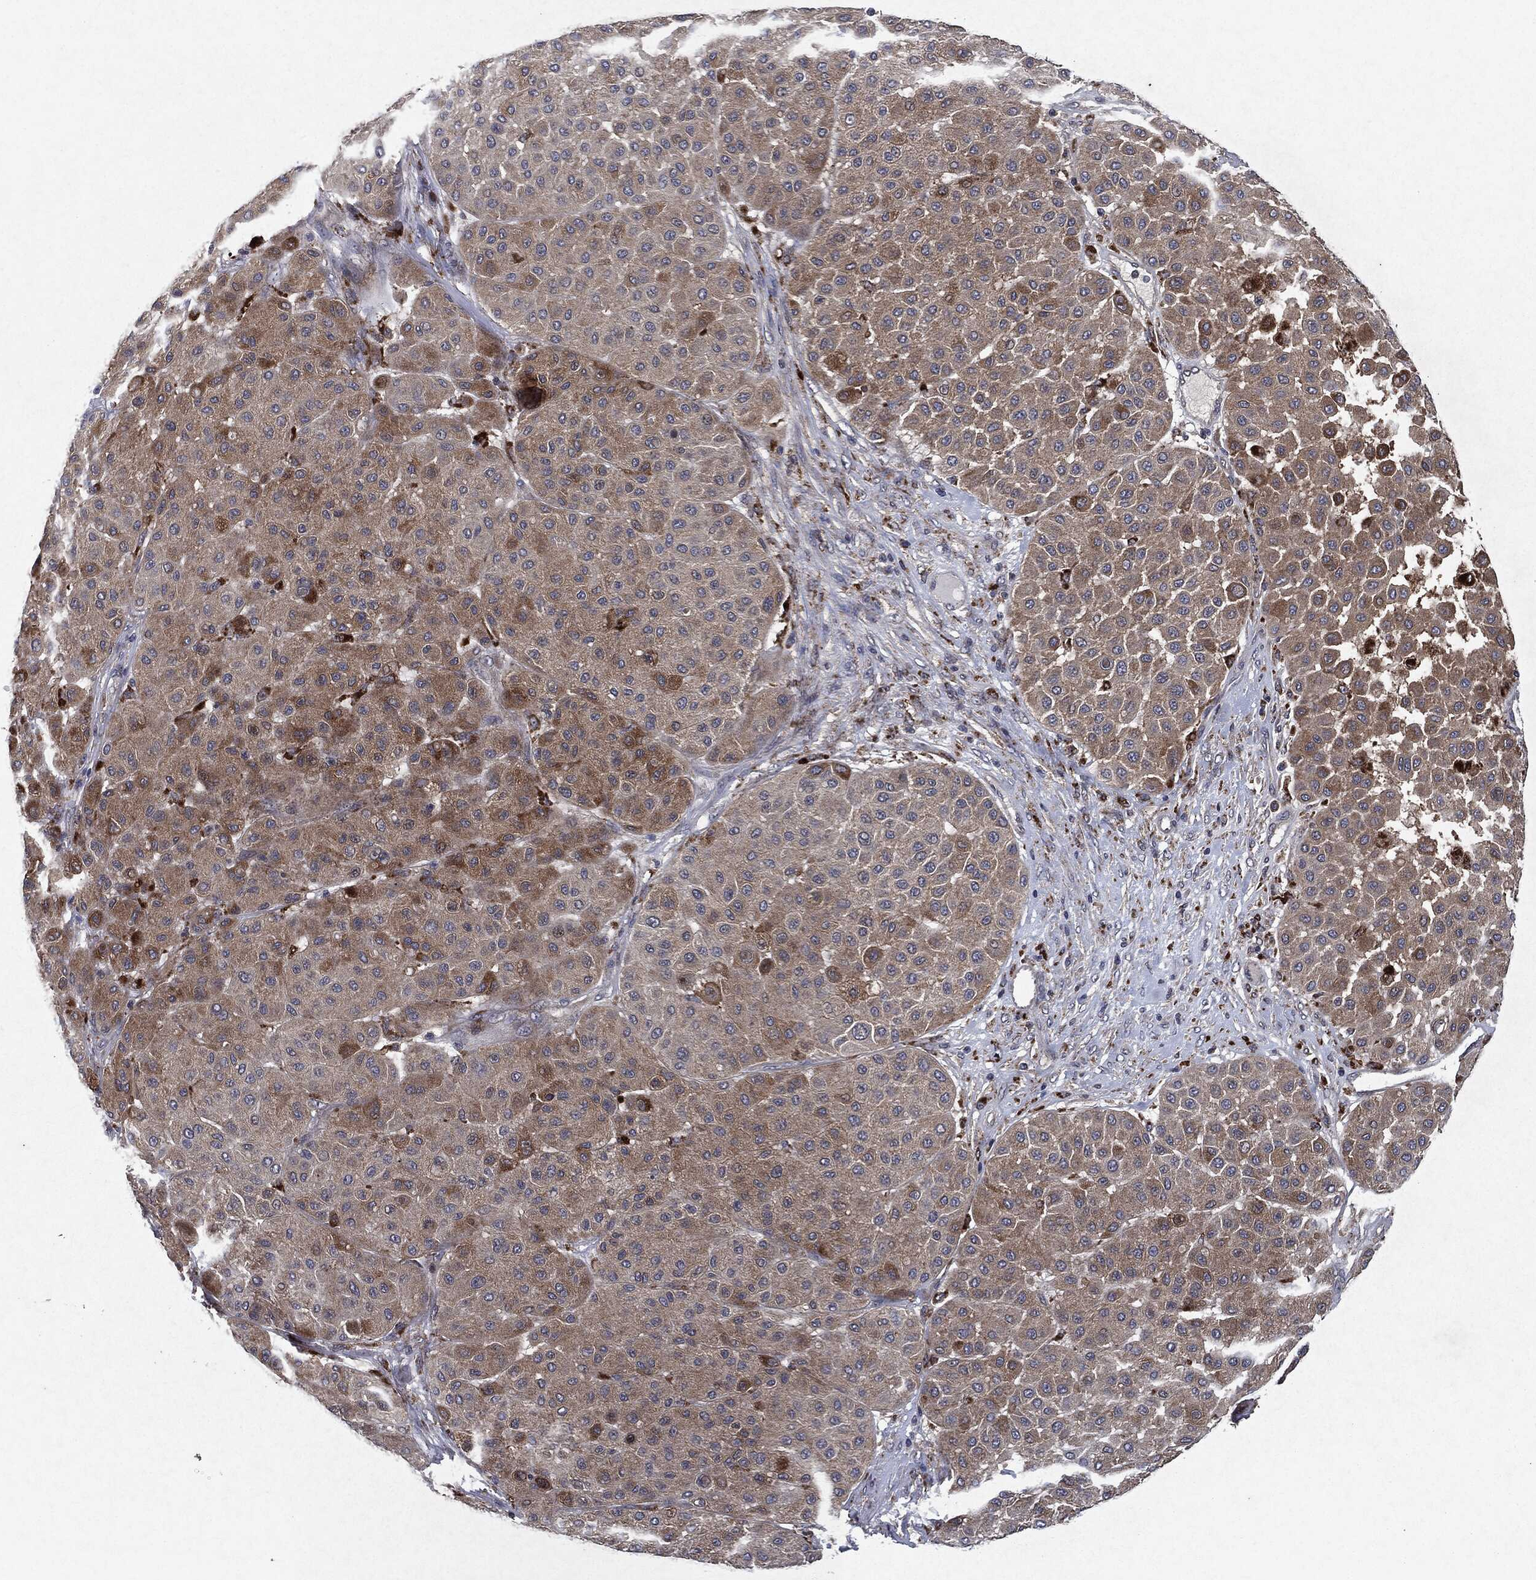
{"staining": {"intensity": "moderate", "quantity": "25%-75%", "location": "cytoplasmic/membranous"}, "tissue": "melanoma", "cell_type": "Tumor cells", "image_type": "cancer", "snomed": [{"axis": "morphology", "description": "Malignant melanoma, Metastatic site"}, {"axis": "topography", "description": "Smooth muscle"}], "caption": "Tumor cells show medium levels of moderate cytoplasmic/membranous positivity in about 25%-75% of cells in melanoma.", "gene": "SLC31A2", "patient": {"sex": "male", "age": 41}}